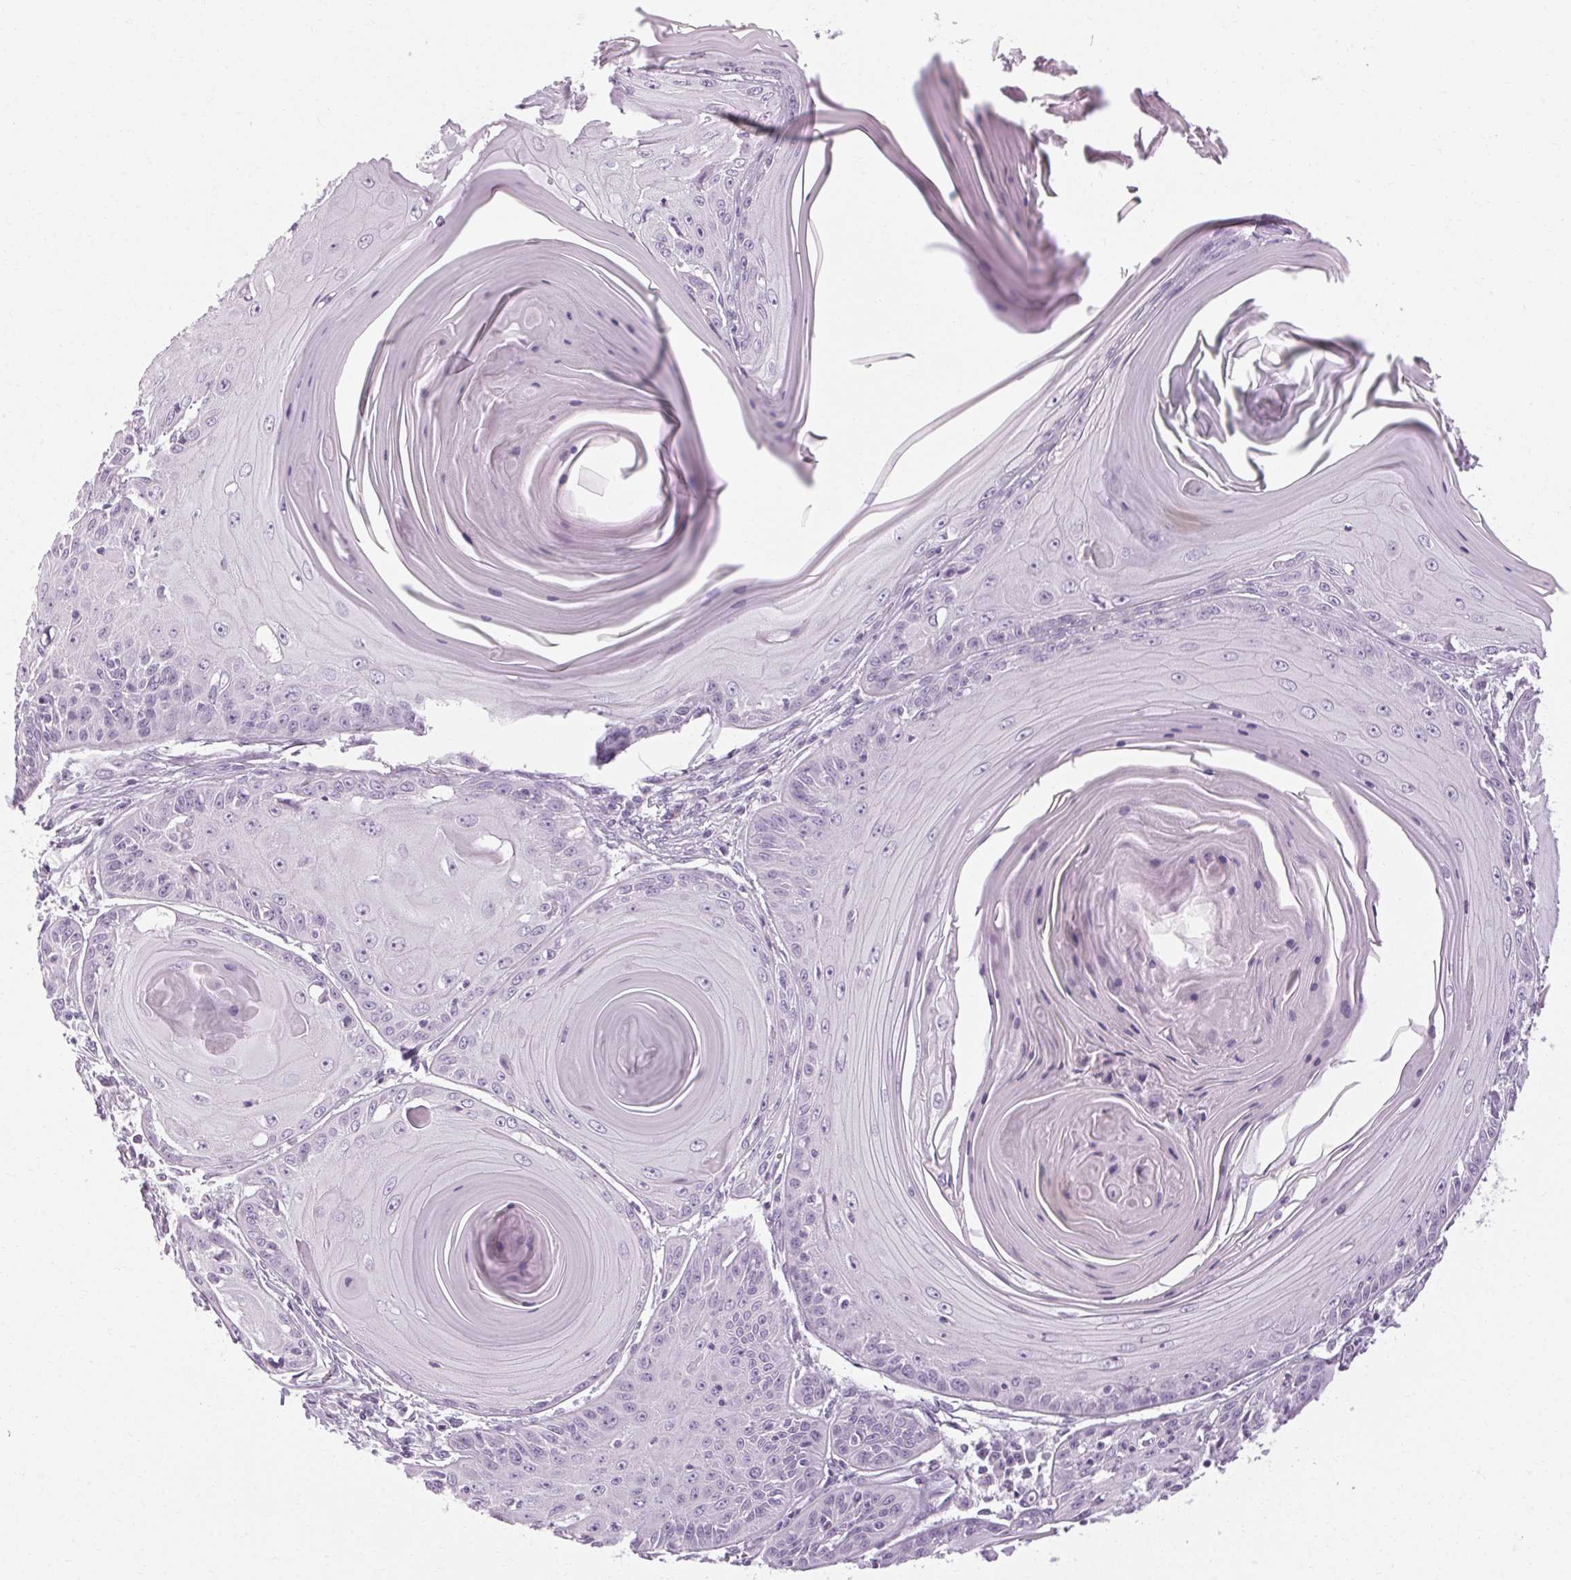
{"staining": {"intensity": "negative", "quantity": "none", "location": "none"}, "tissue": "skin cancer", "cell_type": "Tumor cells", "image_type": "cancer", "snomed": [{"axis": "morphology", "description": "Squamous cell carcinoma, NOS"}, {"axis": "topography", "description": "Skin"}, {"axis": "topography", "description": "Vulva"}], "caption": "Micrograph shows no significant protein staining in tumor cells of skin cancer (squamous cell carcinoma).", "gene": "POMC", "patient": {"sex": "female", "age": 85}}